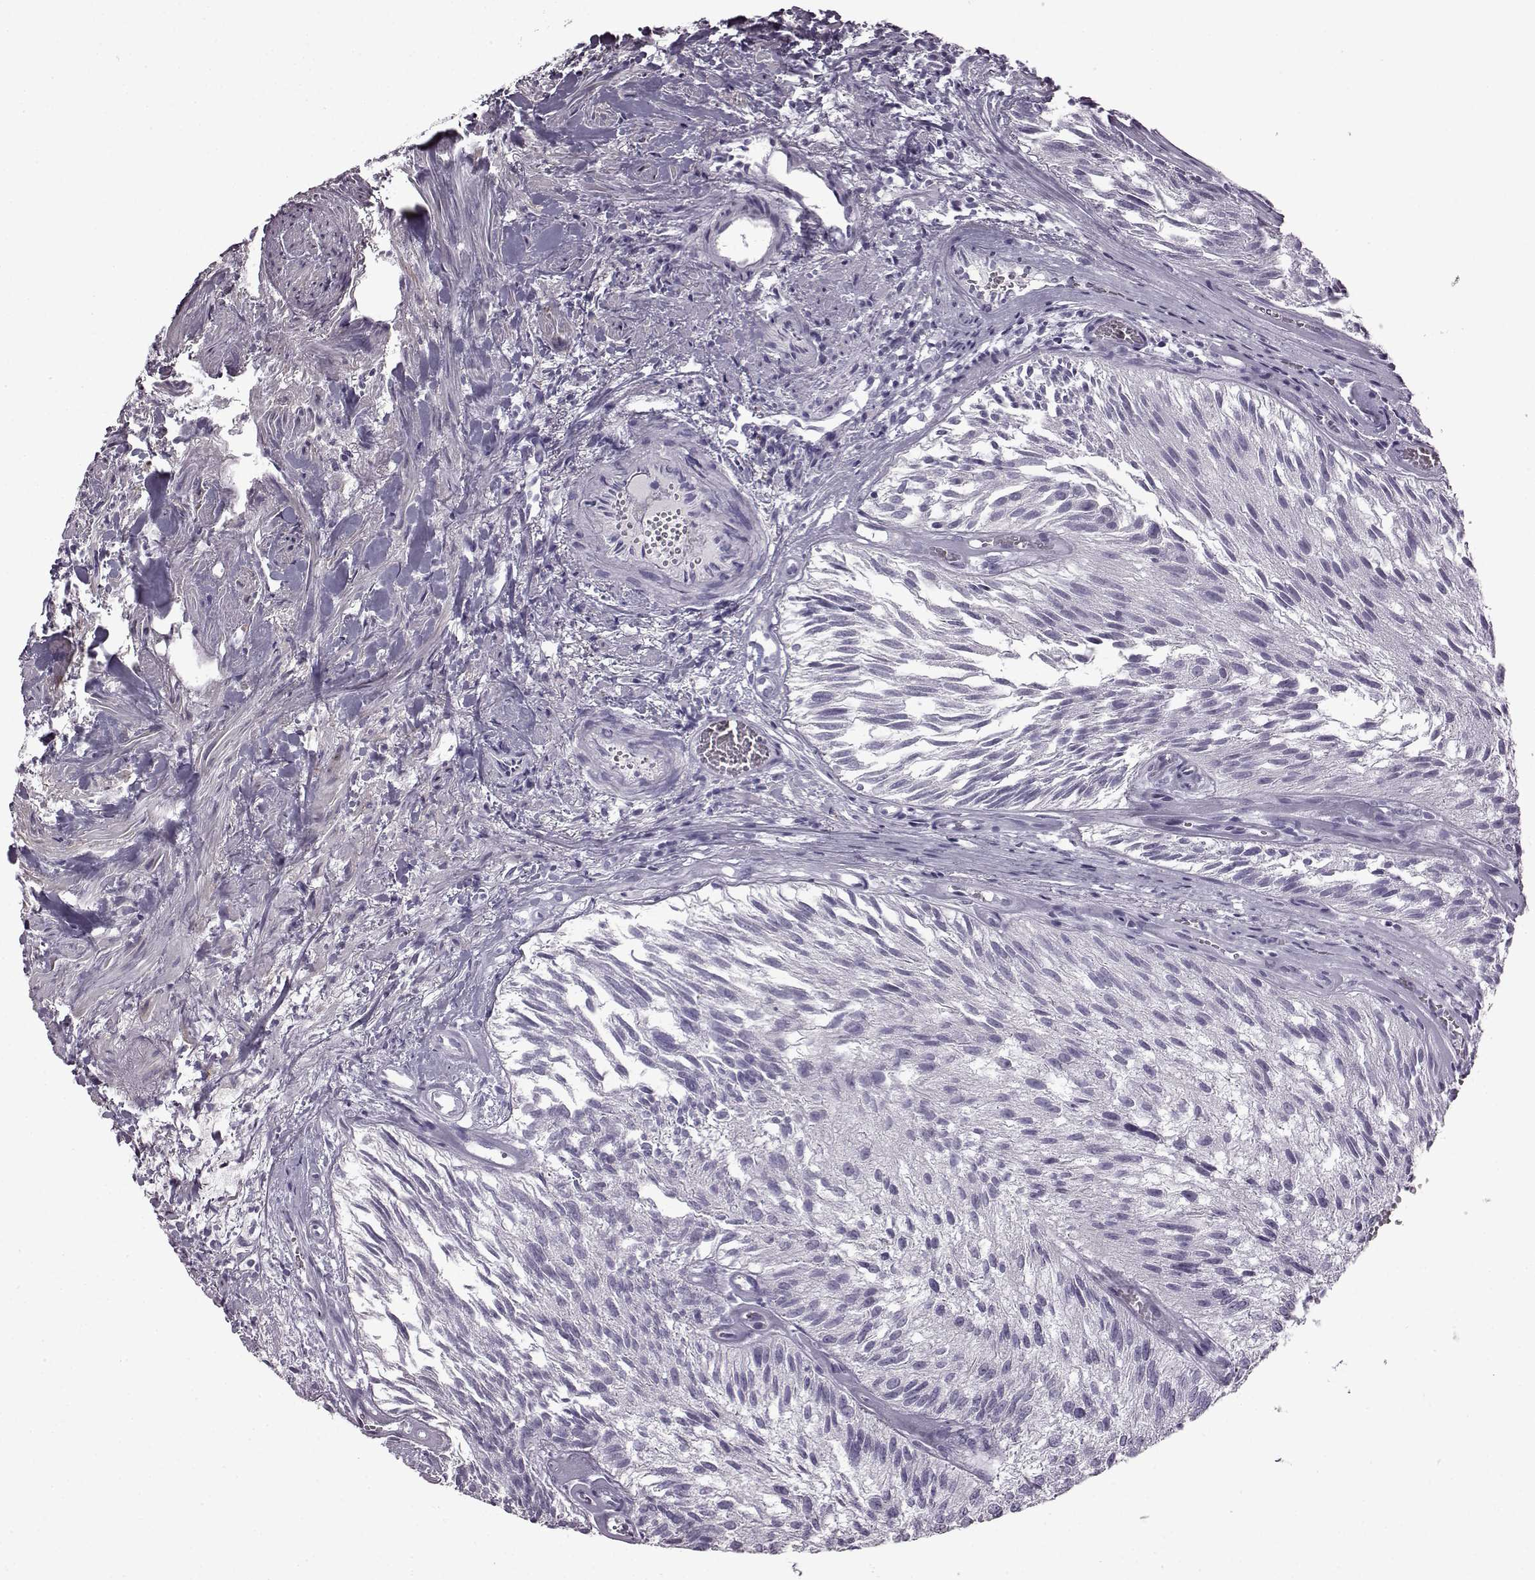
{"staining": {"intensity": "negative", "quantity": "none", "location": "none"}, "tissue": "urothelial cancer", "cell_type": "Tumor cells", "image_type": "cancer", "snomed": [{"axis": "morphology", "description": "Urothelial carcinoma, Low grade"}, {"axis": "topography", "description": "Urinary bladder"}], "caption": "Tumor cells show no significant staining in urothelial carcinoma (low-grade).", "gene": "SLC28A2", "patient": {"sex": "female", "age": 87}}